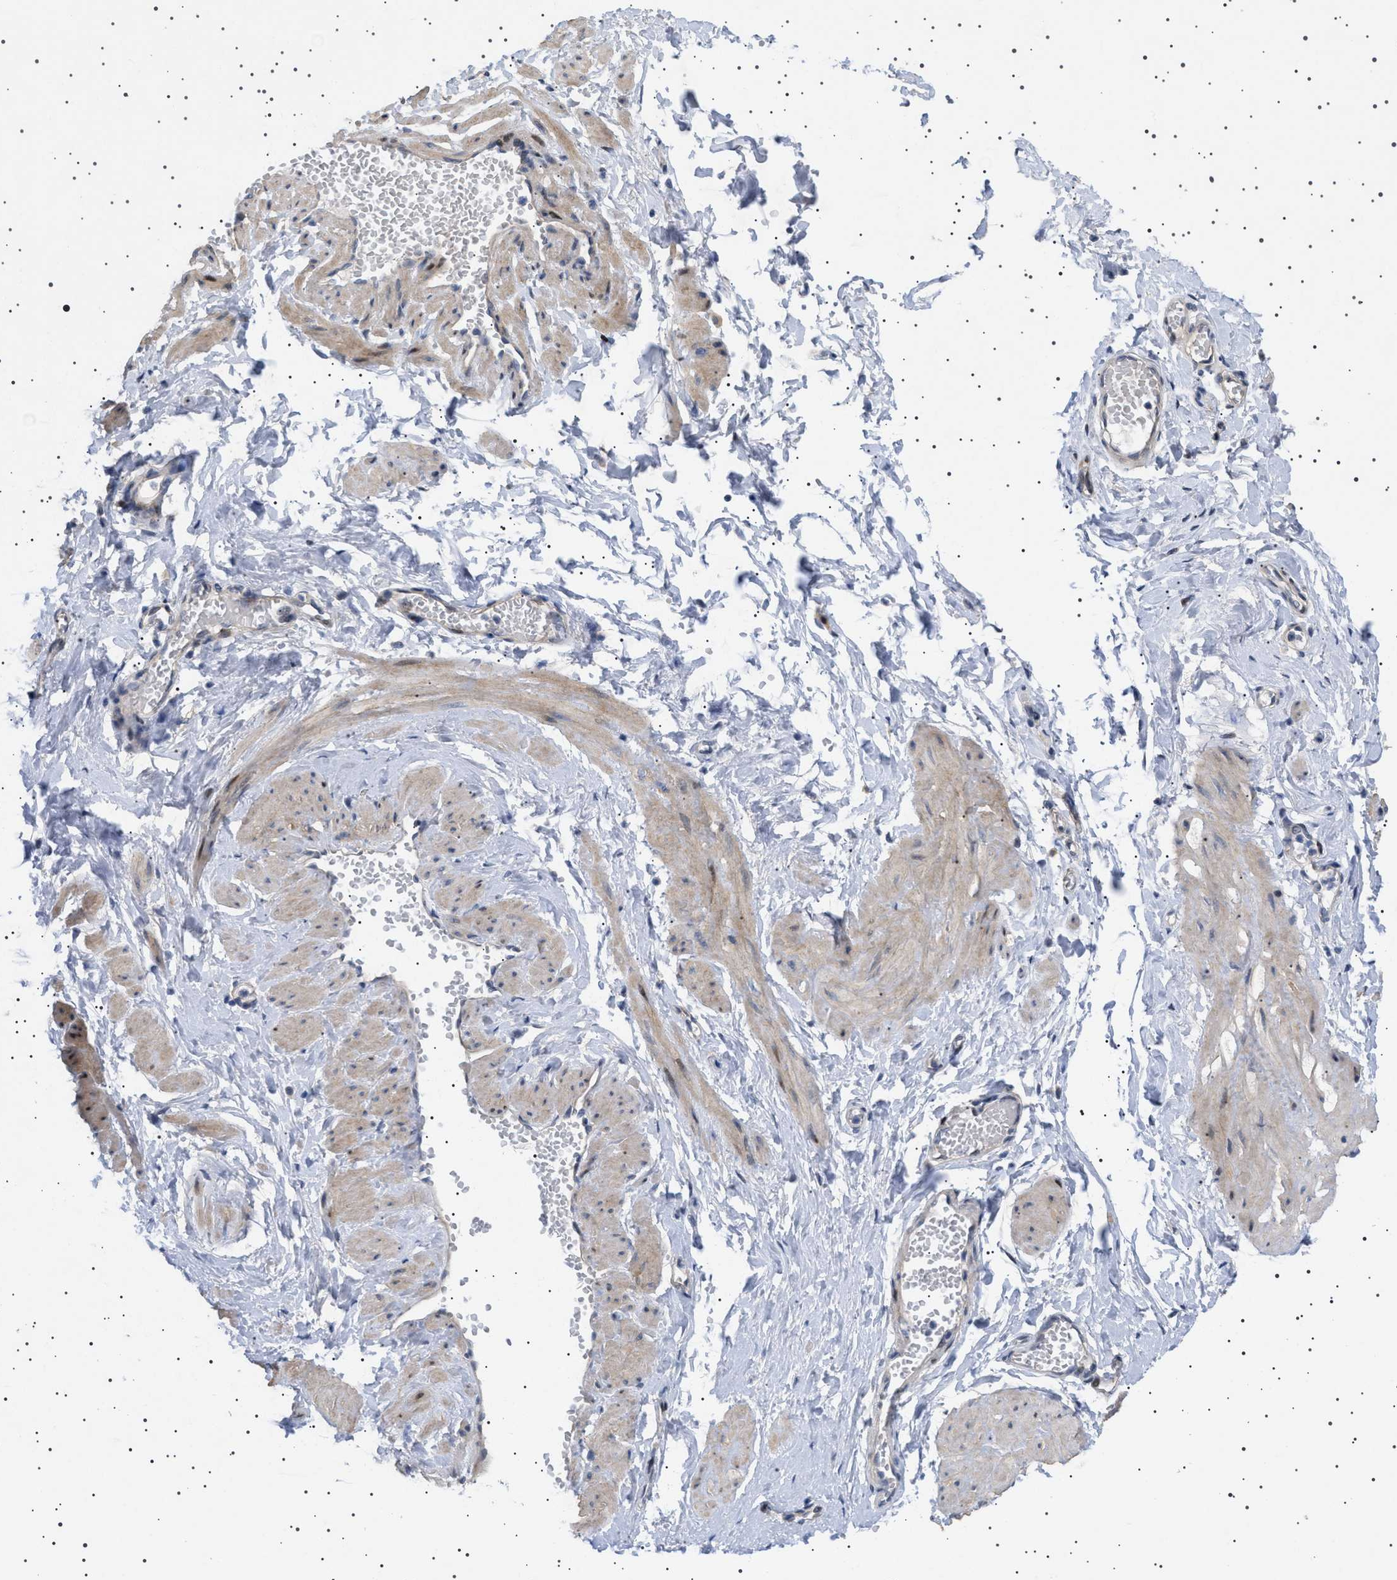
{"staining": {"intensity": "weak", "quantity": ">75%", "location": "cytoplasmic/membranous"}, "tissue": "adipose tissue", "cell_type": "Adipocytes", "image_type": "normal", "snomed": [{"axis": "morphology", "description": "Normal tissue, NOS"}, {"axis": "topography", "description": "Soft tissue"}, {"axis": "topography", "description": "Vascular tissue"}], "caption": "Weak cytoplasmic/membranous positivity for a protein is identified in approximately >75% of adipocytes of normal adipose tissue using immunohistochemistry (IHC).", "gene": "HTR1A", "patient": {"sex": "female", "age": 35}}